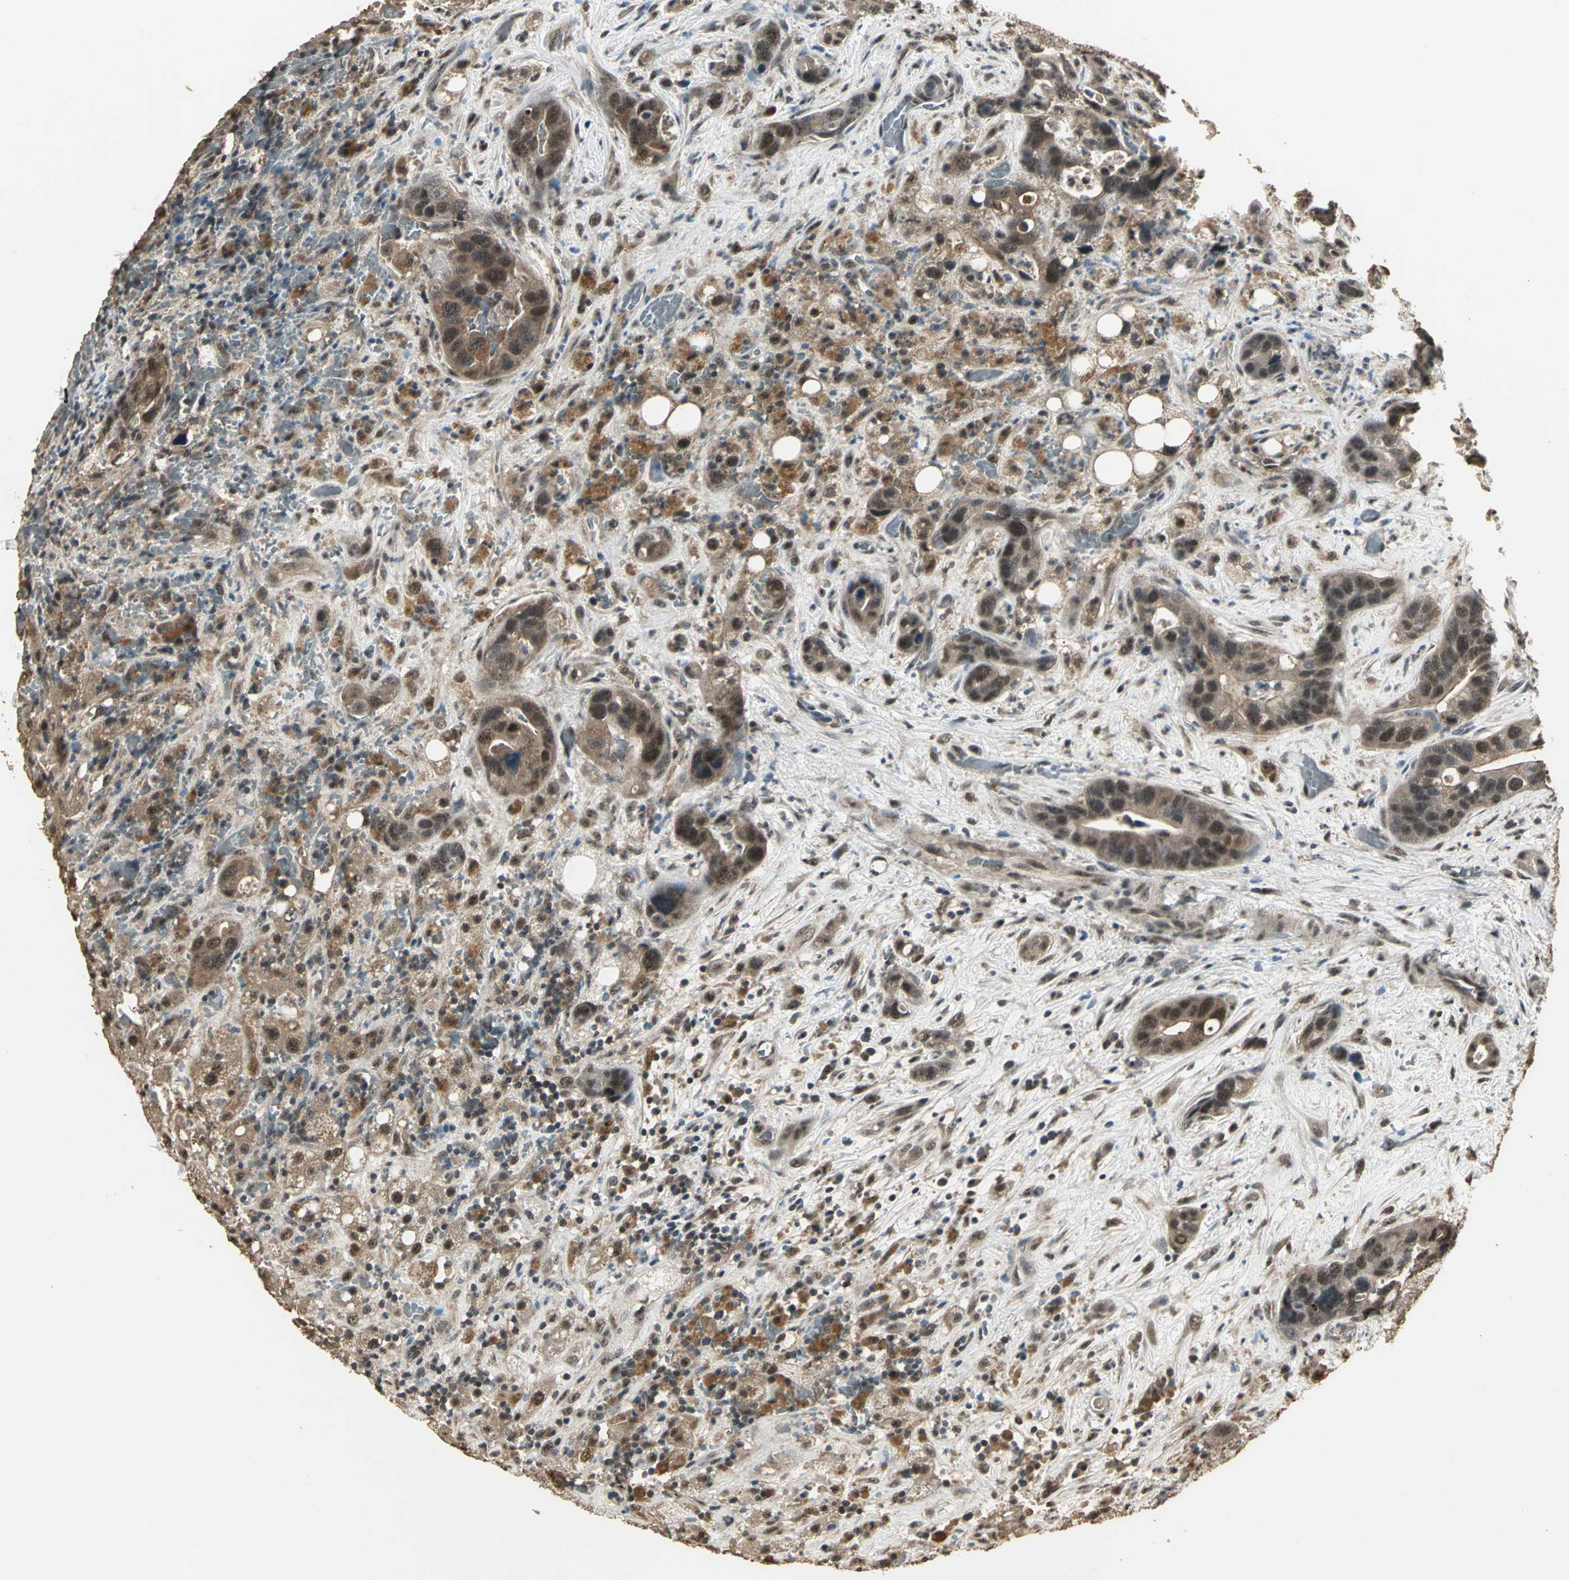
{"staining": {"intensity": "moderate", "quantity": "25%-75%", "location": "cytoplasmic/membranous"}, "tissue": "liver cancer", "cell_type": "Tumor cells", "image_type": "cancer", "snomed": [{"axis": "morphology", "description": "Cholangiocarcinoma"}, {"axis": "topography", "description": "Liver"}], "caption": "The photomicrograph demonstrates immunohistochemical staining of cholangiocarcinoma (liver). There is moderate cytoplasmic/membranous staining is appreciated in approximately 25%-75% of tumor cells.", "gene": "UCHL5", "patient": {"sex": "female", "age": 65}}